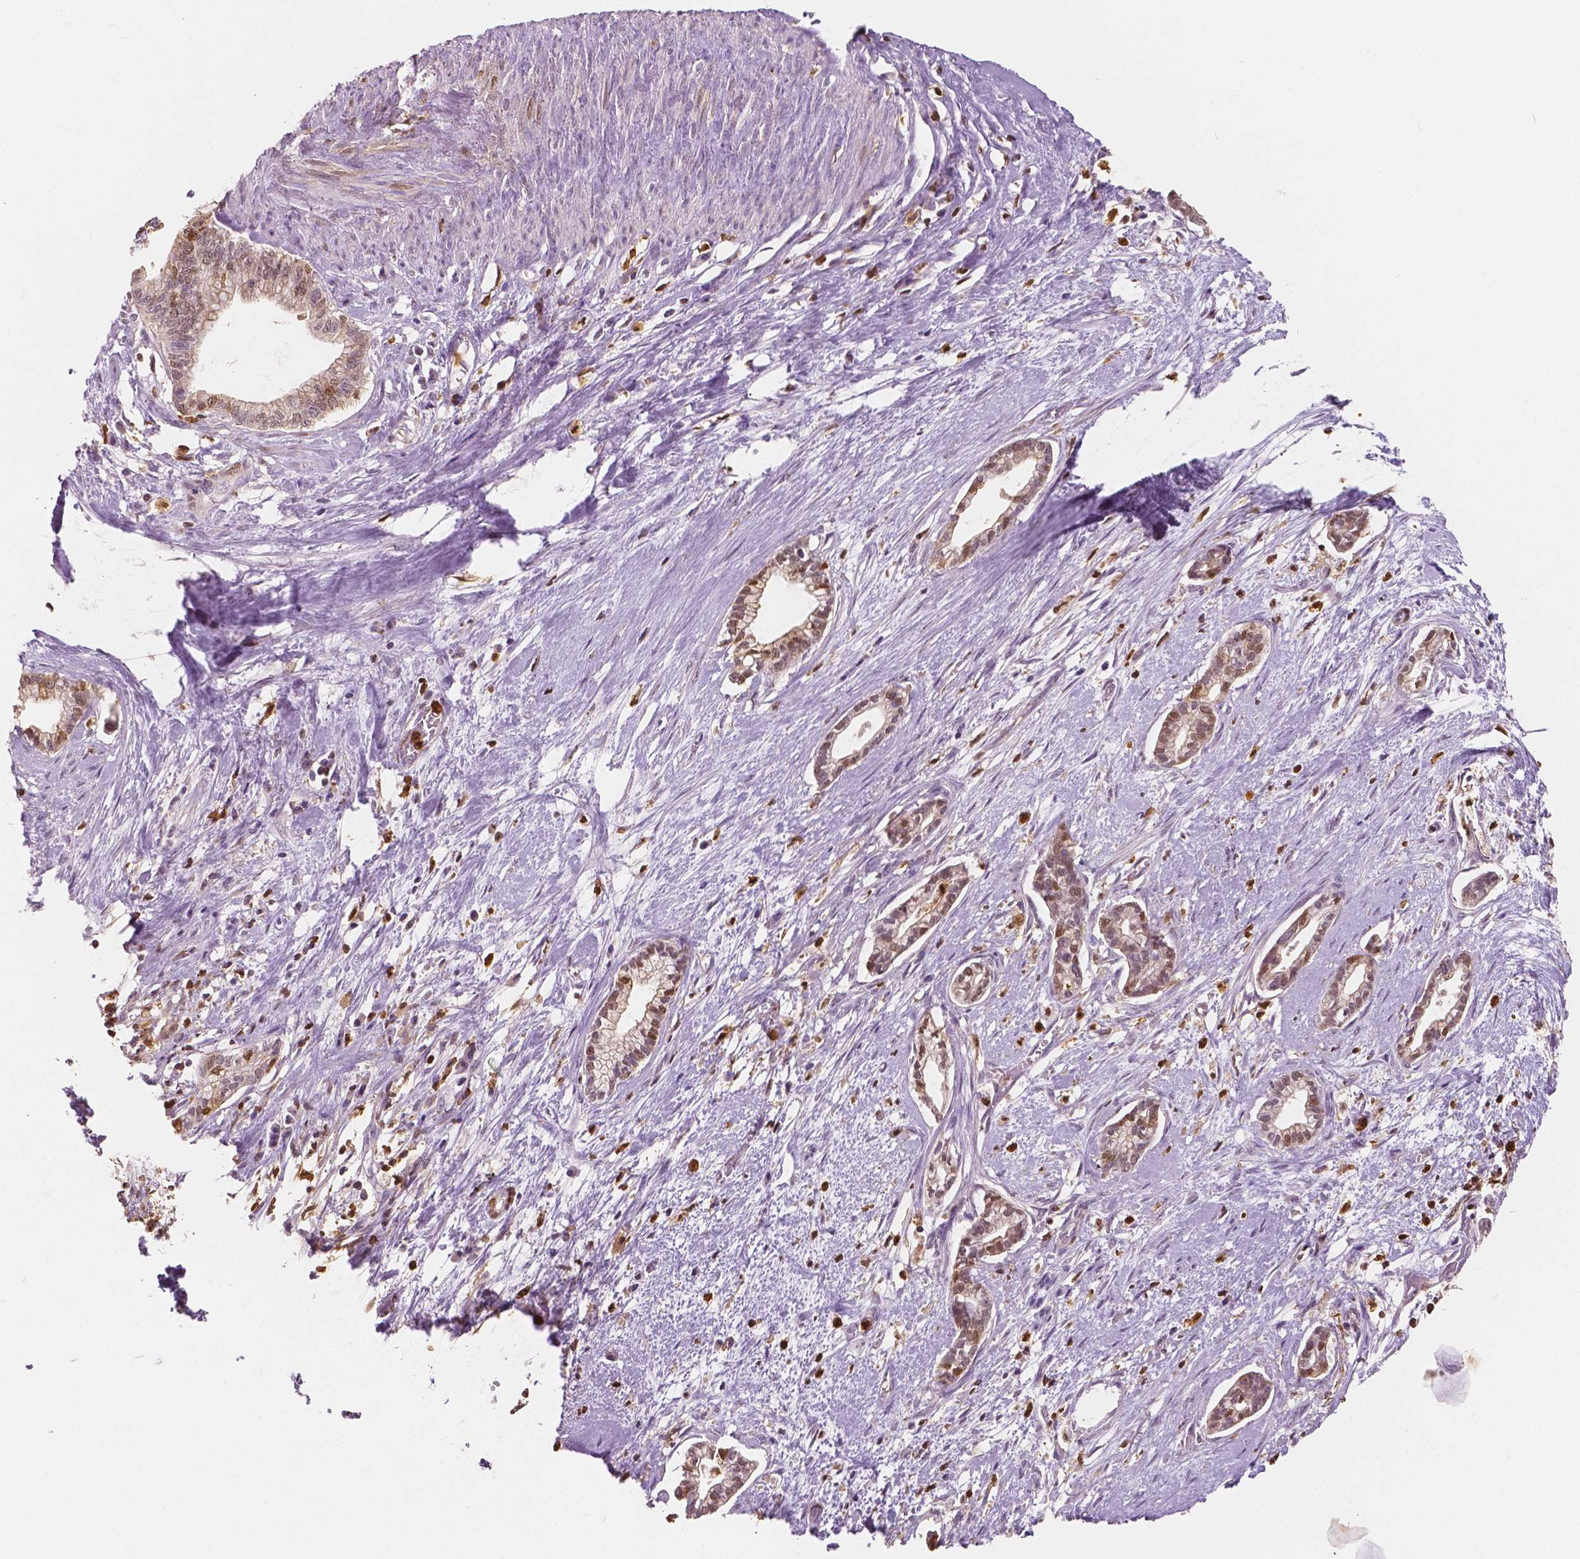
{"staining": {"intensity": "moderate", "quantity": "25%-75%", "location": "cytoplasmic/membranous,nuclear"}, "tissue": "cervical cancer", "cell_type": "Tumor cells", "image_type": "cancer", "snomed": [{"axis": "morphology", "description": "Adenocarcinoma, NOS"}, {"axis": "topography", "description": "Cervix"}], "caption": "Approximately 25%-75% of tumor cells in human cervical cancer (adenocarcinoma) reveal moderate cytoplasmic/membranous and nuclear protein positivity as visualized by brown immunohistochemical staining.", "gene": "S100A4", "patient": {"sex": "female", "age": 62}}